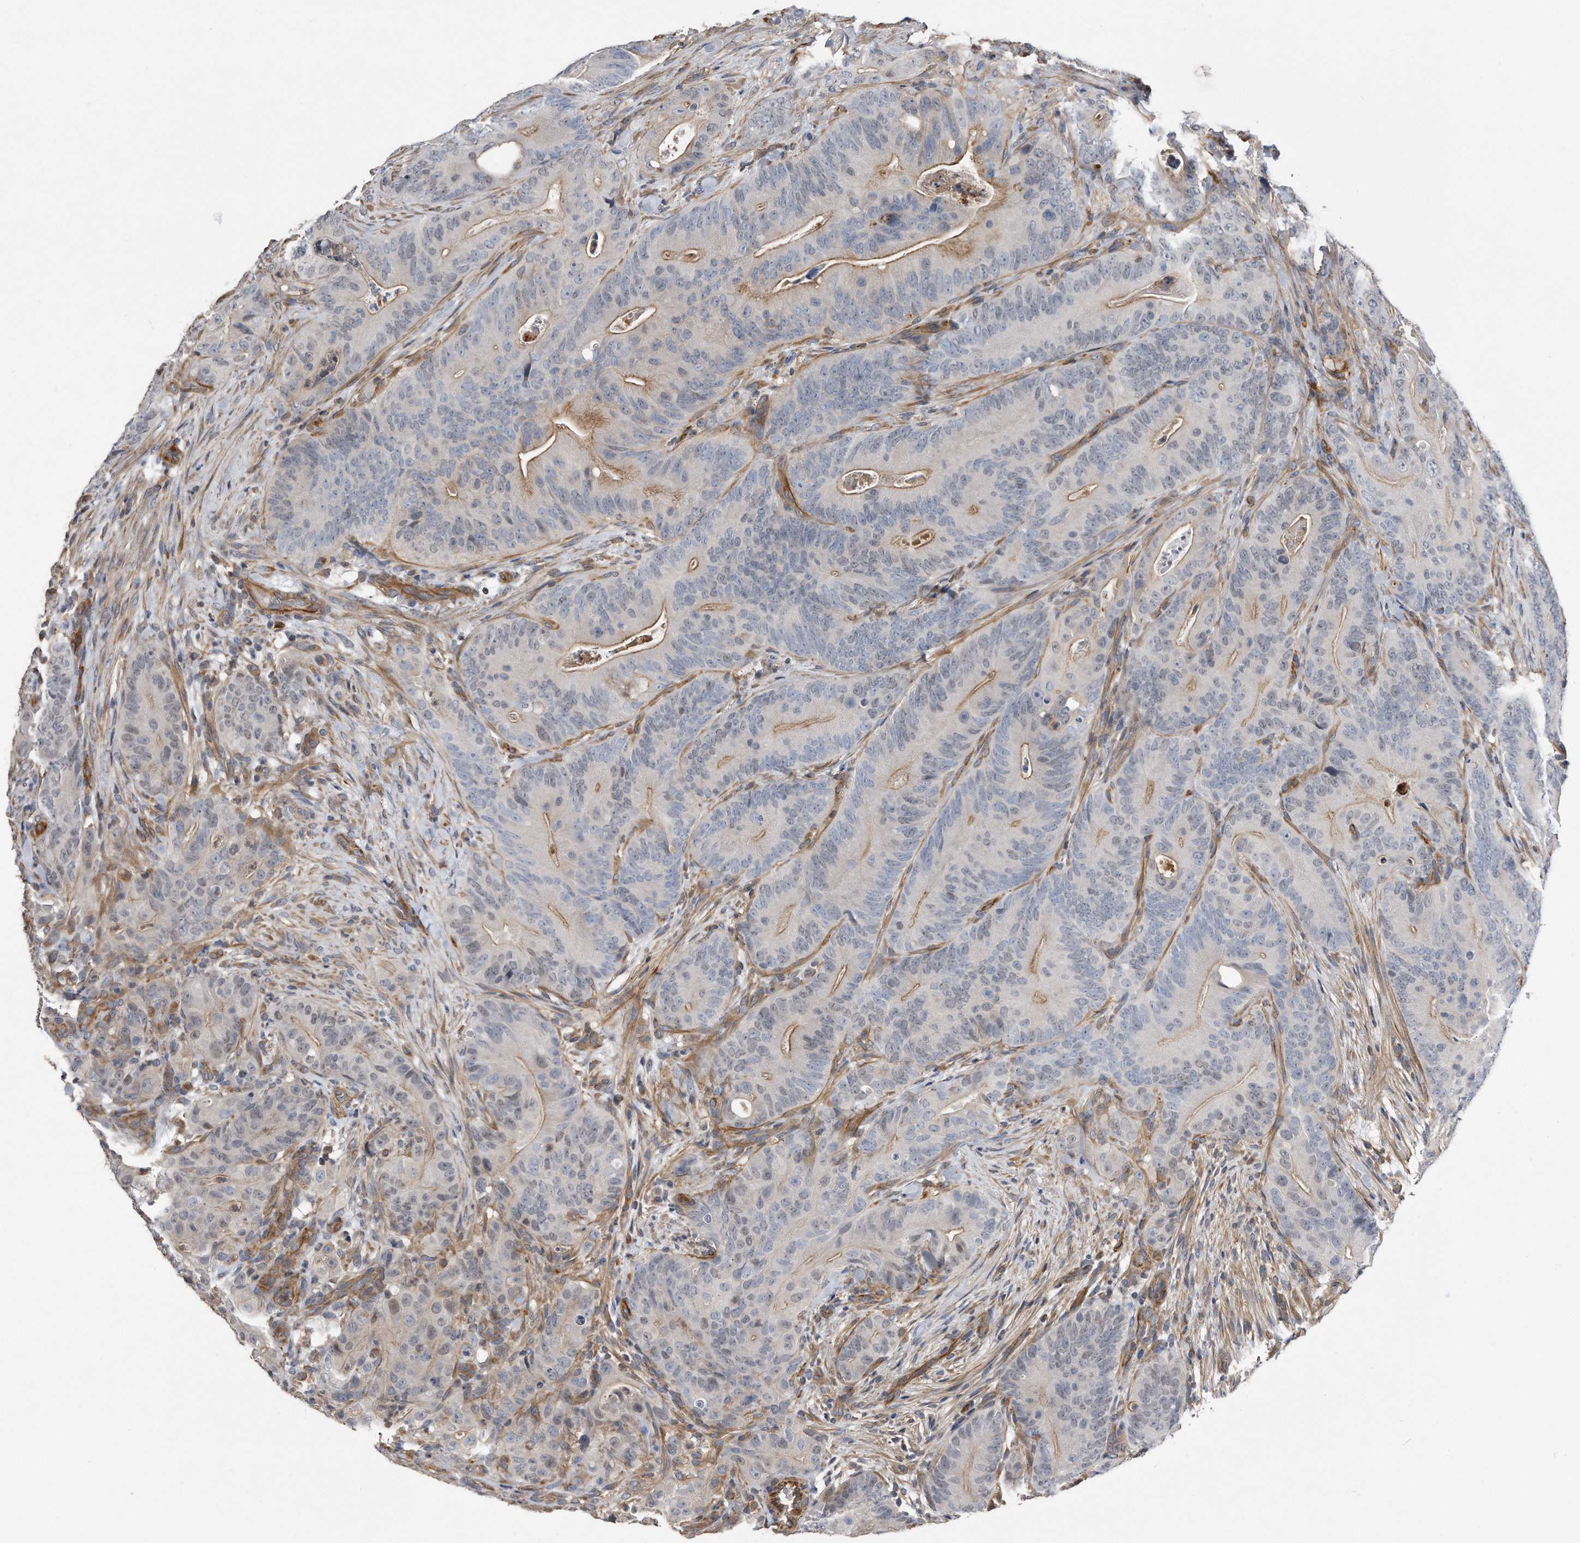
{"staining": {"intensity": "moderate", "quantity": "25%-75%", "location": "cytoplasmic/membranous"}, "tissue": "colorectal cancer", "cell_type": "Tumor cells", "image_type": "cancer", "snomed": [{"axis": "morphology", "description": "Normal tissue, NOS"}, {"axis": "topography", "description": "Colon"}], "caption": "Colorectal cancer stained for a protein displays moderate cytoplasmic/membranous positivity in tumor cells.", "gene": "GPC1", "patient": {"sex": "female", "age": 82}}